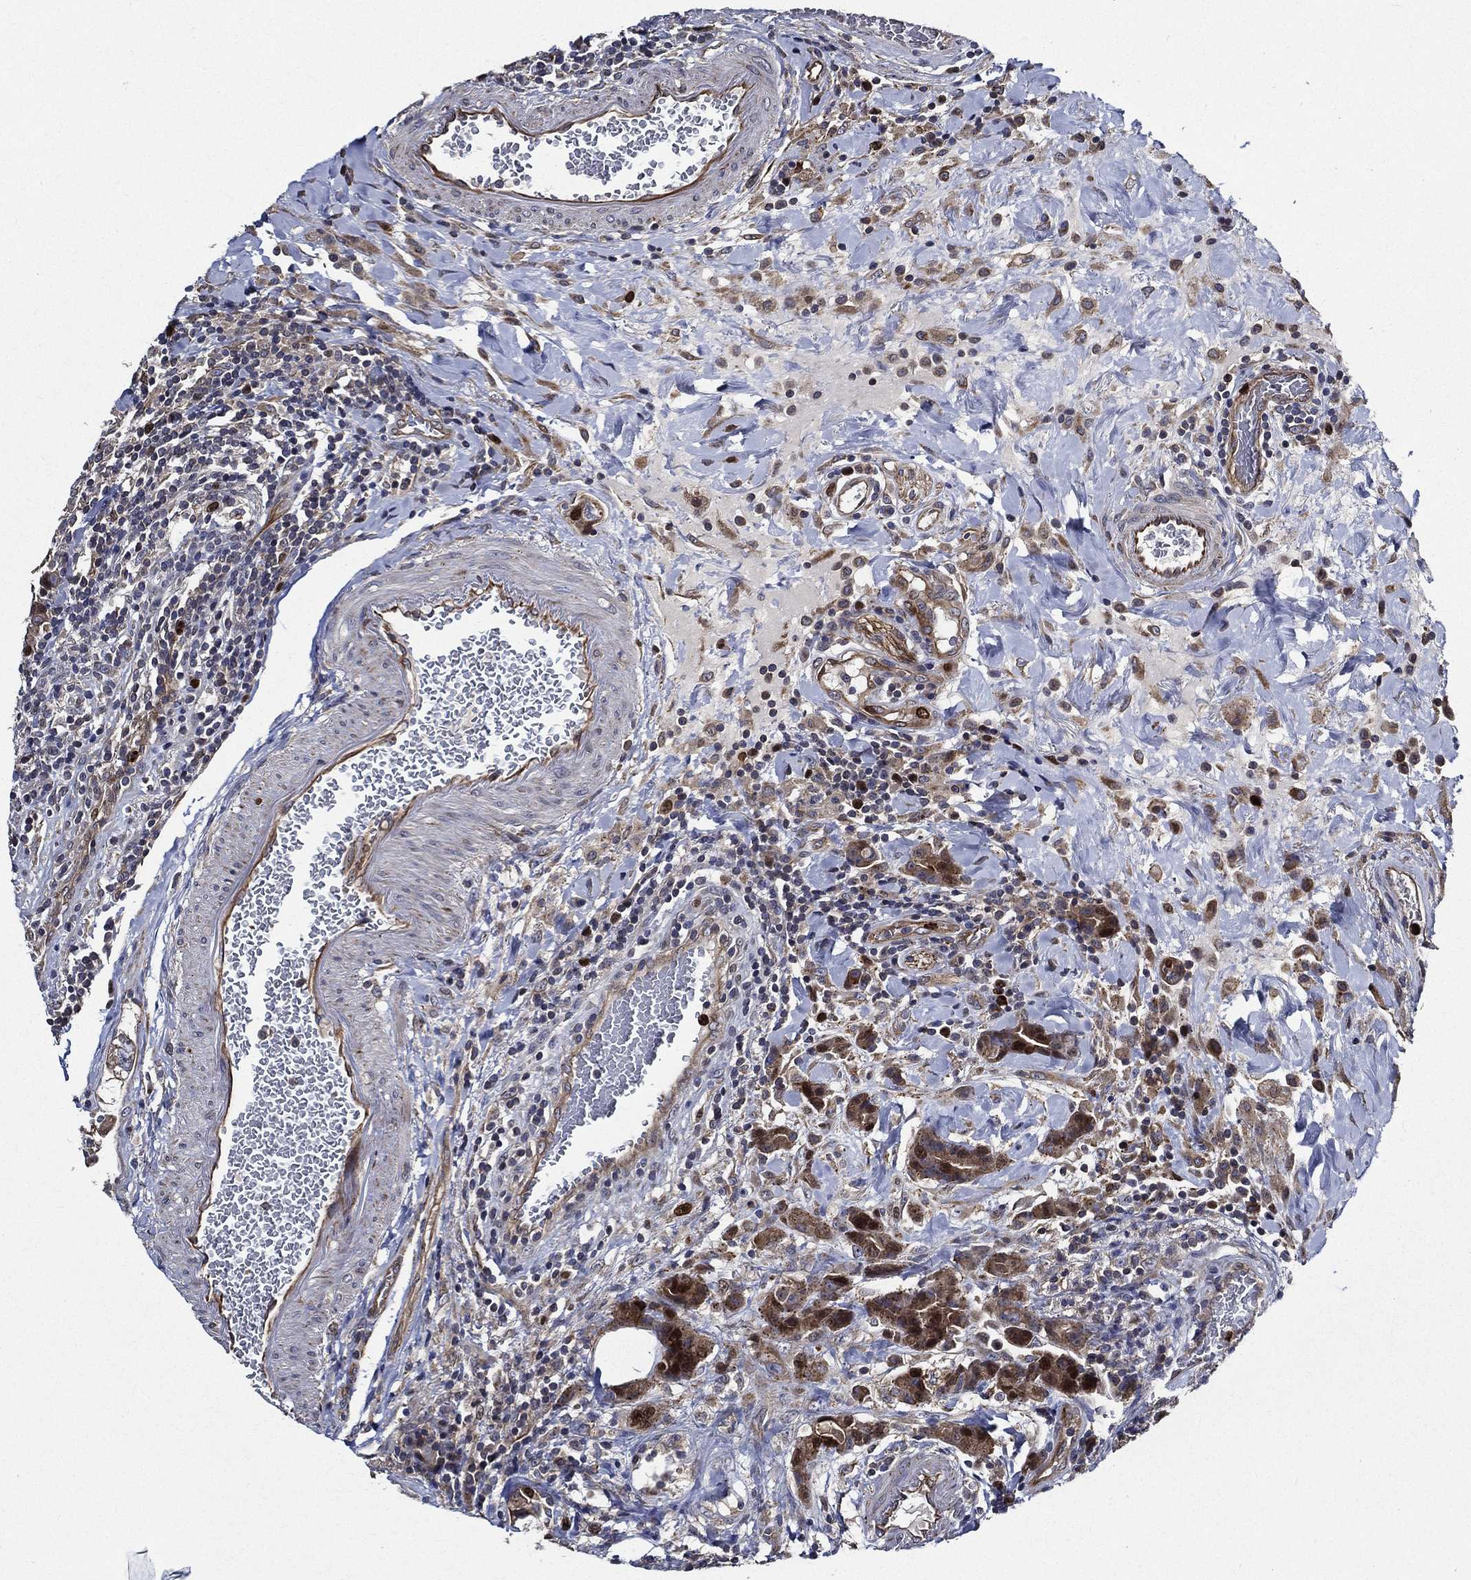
{"staining": {"intensity": "moderate", "quantity": "<25%", "location": "cytoplasmic/membranous,nuclear"}, "tissue": "colorectal cancer", "cell_type": "Tumor cells", "image_type": "cancer", "snomed": [{"axis": "morphology", "description": "Adenocarcinoma, NOS"}, {"axis": "topography", "description": "Colon"}], "caption": "This histopathology image exhibits colorectal cancer (adenocarcinoma) stained with IHC to label a protein in brown. The cytoplasmic/membranous and nuclear of tumor cells show moderate positivity for the protein. Nuclei are counter-stained blue.", "gene": "KIF20B", "patient": {"sex": "female", "age": 69}}